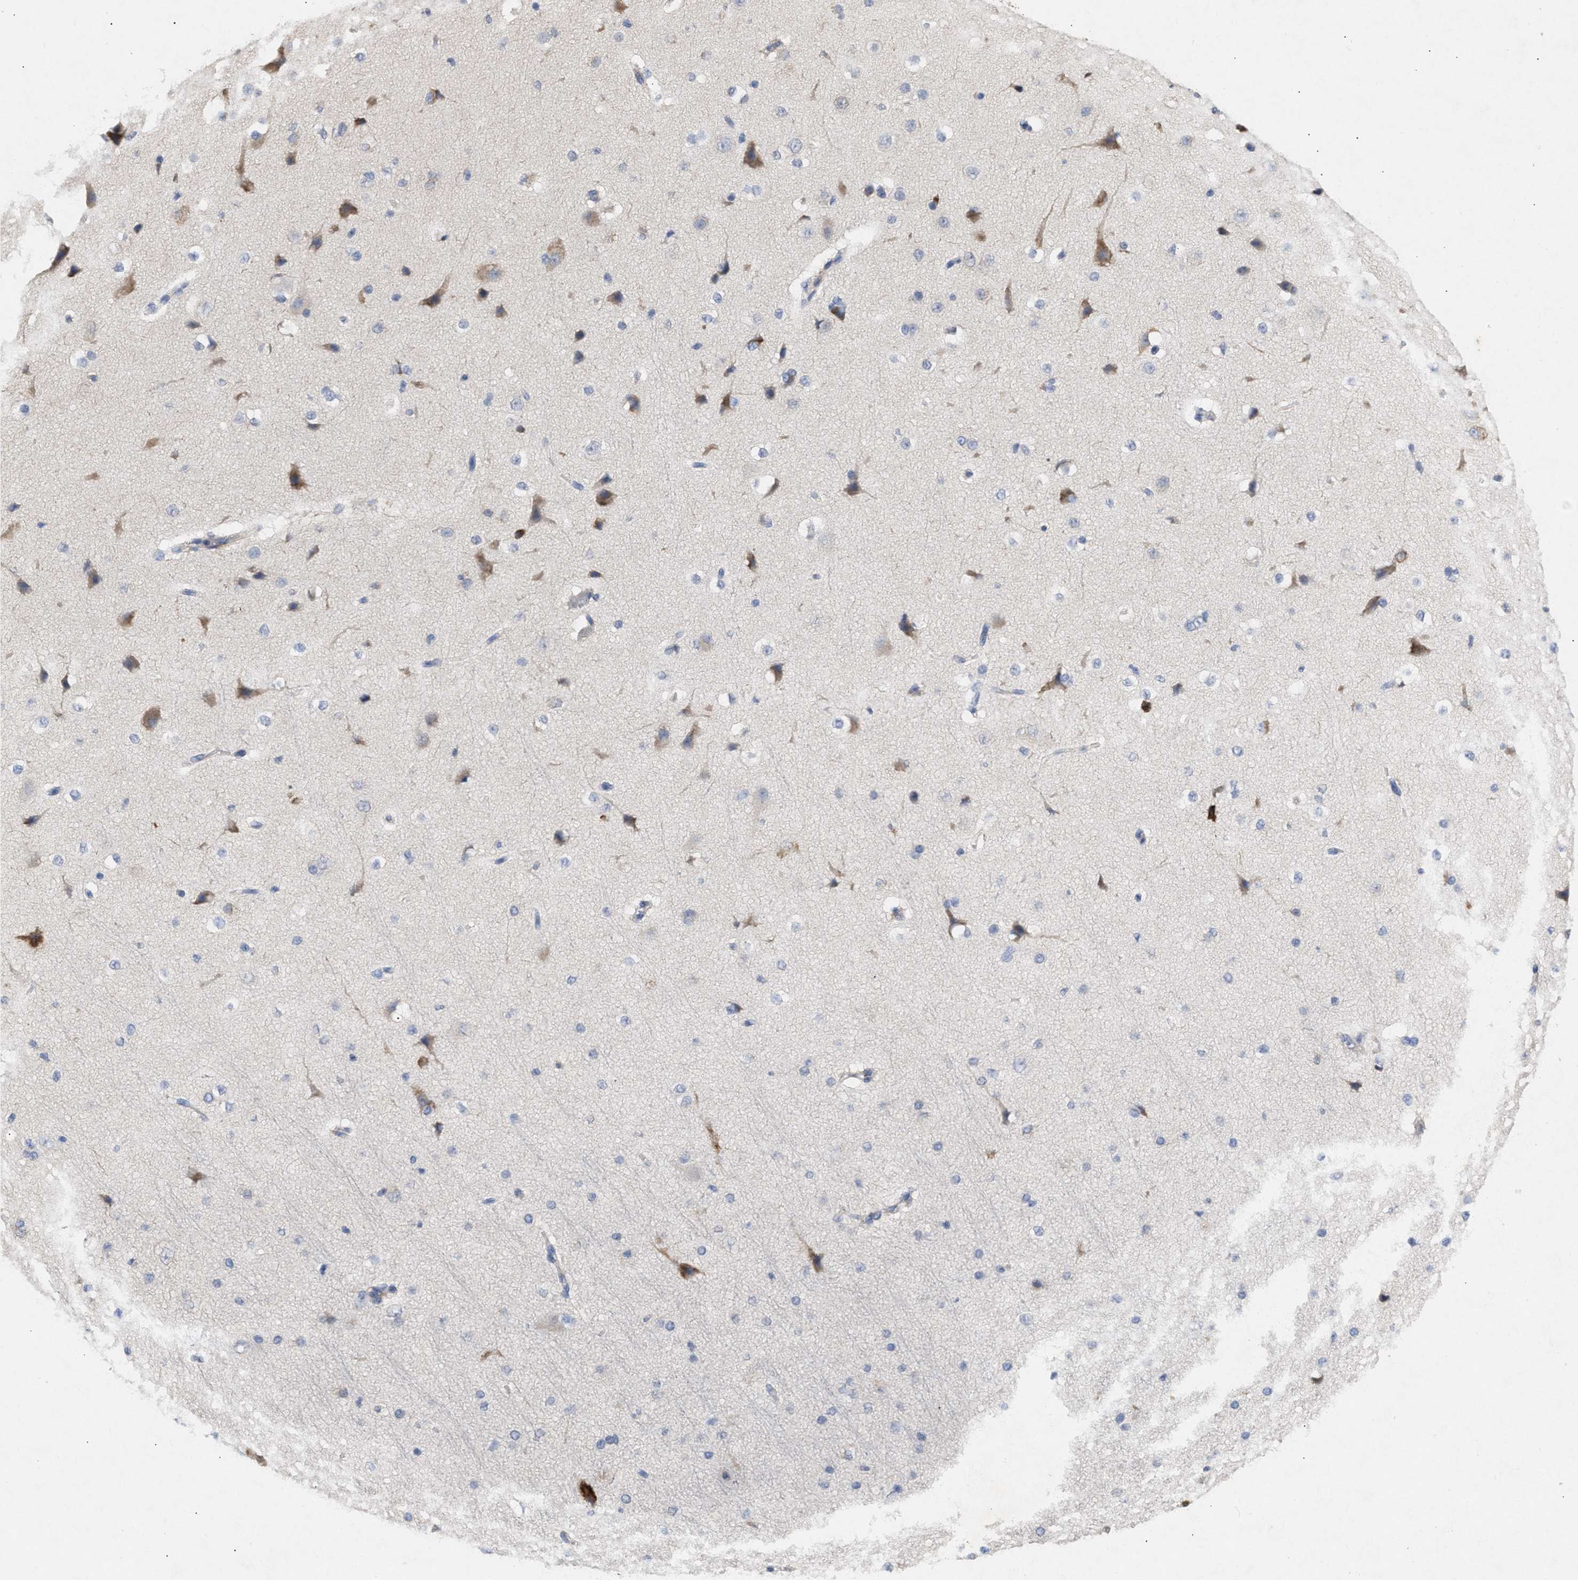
{"staining": {"intensity": "negative", "quantity": "none", "location": "none"}, "tissue": "cerebral cortex", "cell_type": "Endothelial cells", "image_type": "normal", "snomed": [{"axis": "morphology", "description": "Normal tissue, NOS"}, {"axis": "morphology", "description": "Developmental malformation"}, {"axis": "topography", "description": "Cerebral cortex"}], "caption": "DAB (3,3'-diaminobenzidine) immunohistochemical staining of unremarkable cerebral cortex reveals no significant positivity in endothelial cells.", "gene": "SELENOM", "patient": {"sex": "female", "age": 30}}